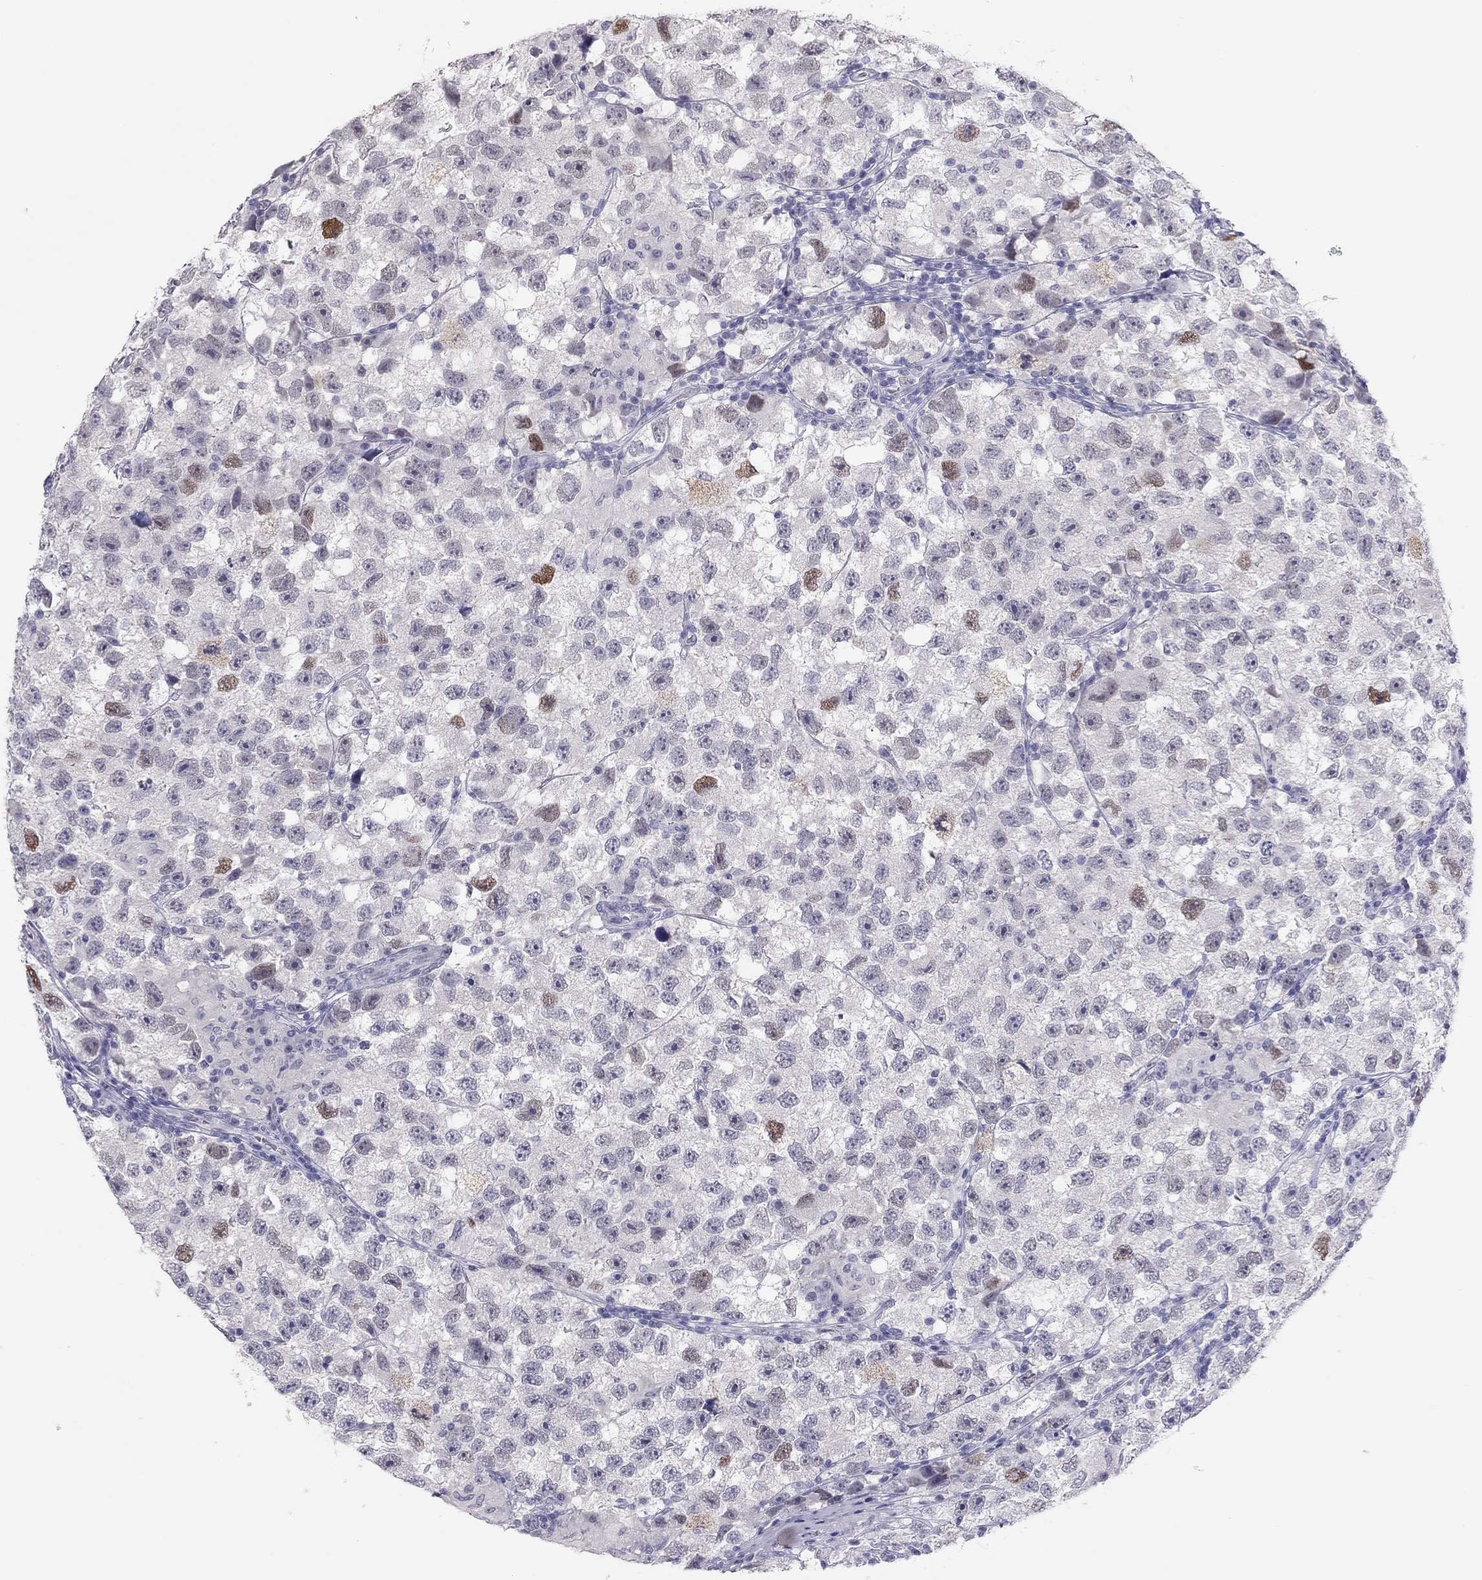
{"staining": {"intensity": "moderate", "quantity": "<25%", "location": "nuclear"}, "tissue": "testis cancer", "cell_type": "Tumor cells", "image_type": "cancer", "snomed": [{"axis": "morphology", "description": "Seminoma, NOS"}, {"axis": "topography", "description": "Testis"}], "caption": "Moderate nuclear protein expression is identified in approximately <25% of tumor cells in seminoma (testis).", "gene": "PHOX2A", "patient": {"sex": "male", "age": 26}}